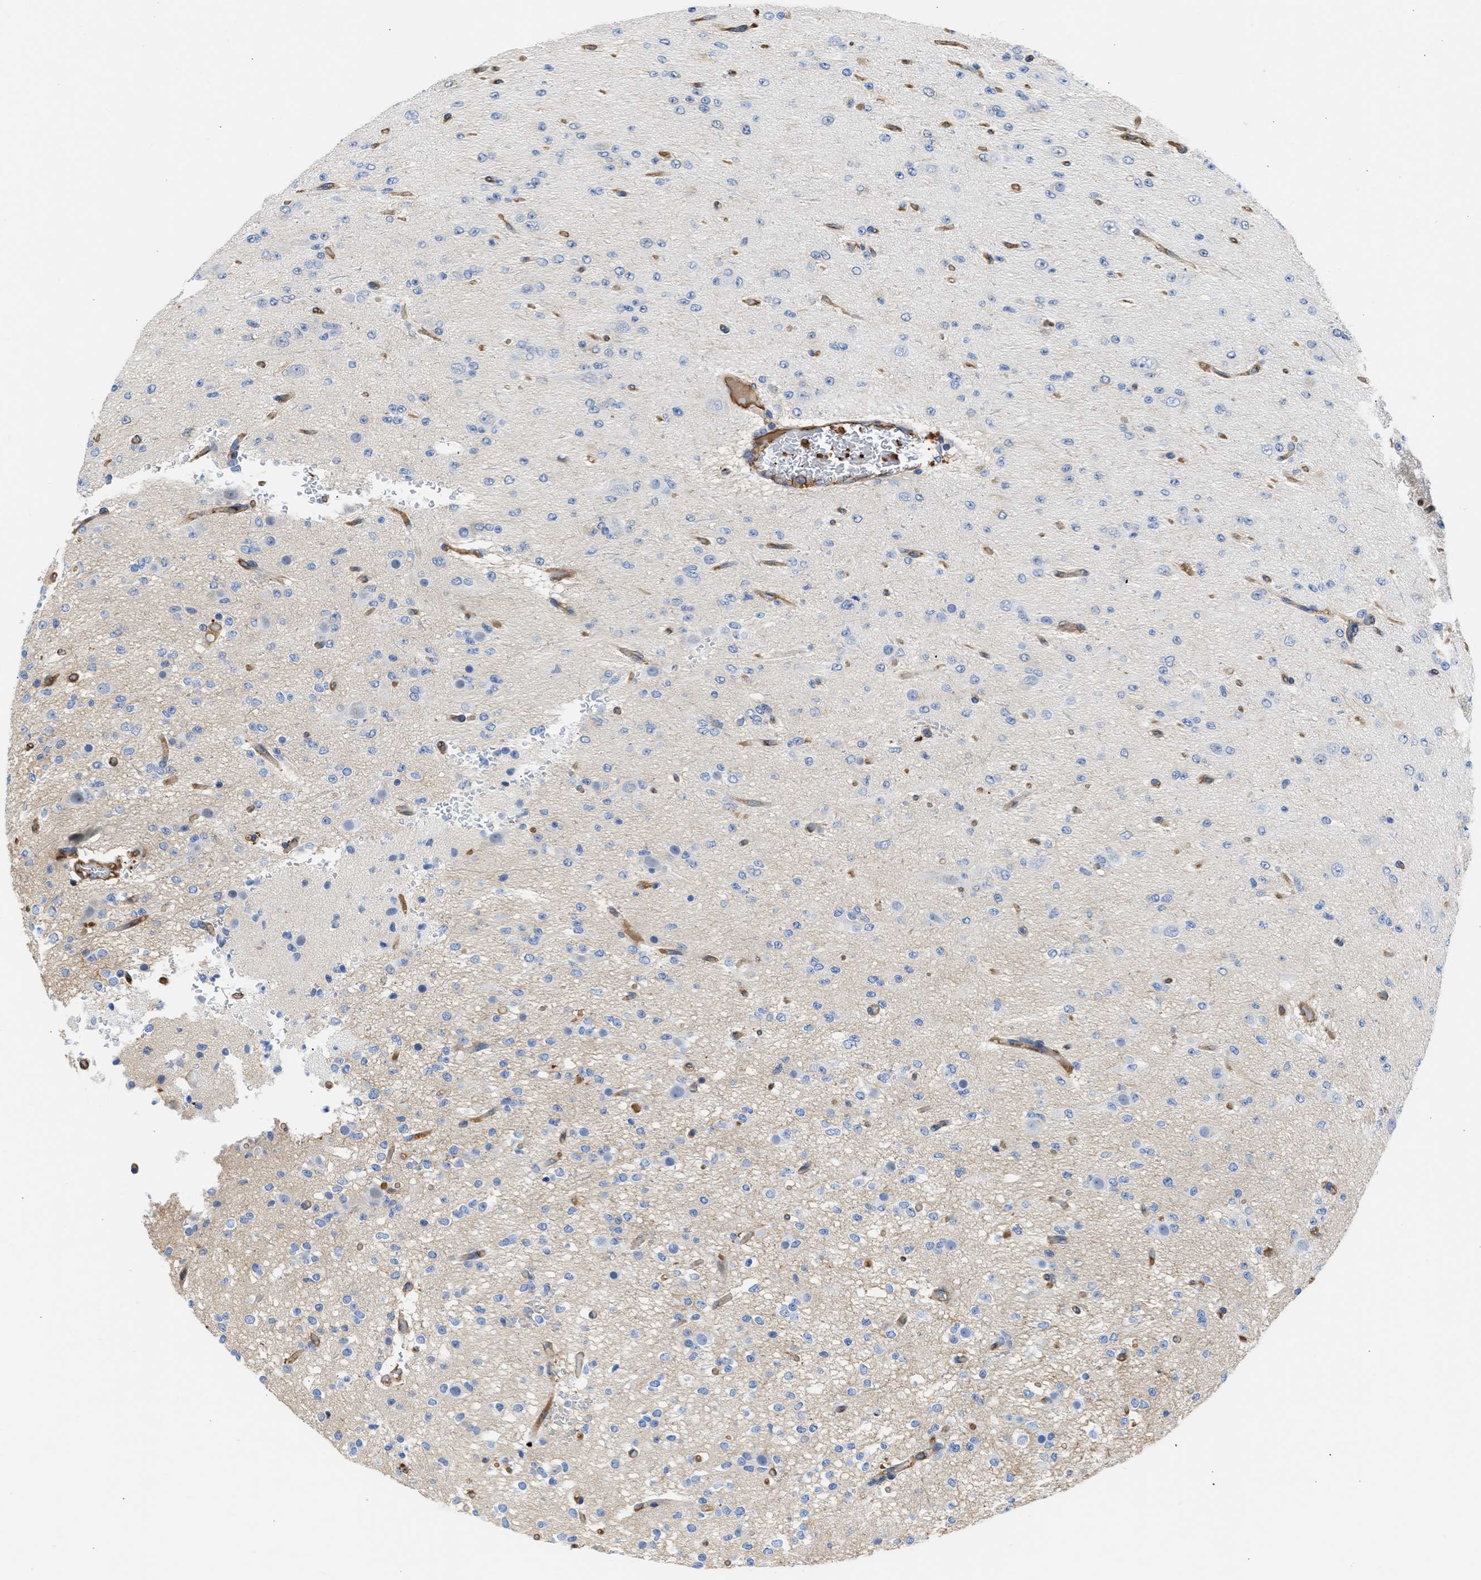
{"staining": {"intensity": "negative", "quantity": "none", "location": "none"}, "tissue": "glioma", "cell_type": "Tumor cells", "image_type": "cancer", "snomed": [{"axis": "morphology", "description": "Glioma, malignant, Low grade"}, {"axis": "topography", "description": "Brain"}], "caption": "A histopathology image of human malignant glioma (low-grade) is negative for staining in tumor cells.", "gene": "MAS1L", "patient": {"sex": "male", "age": 38}}